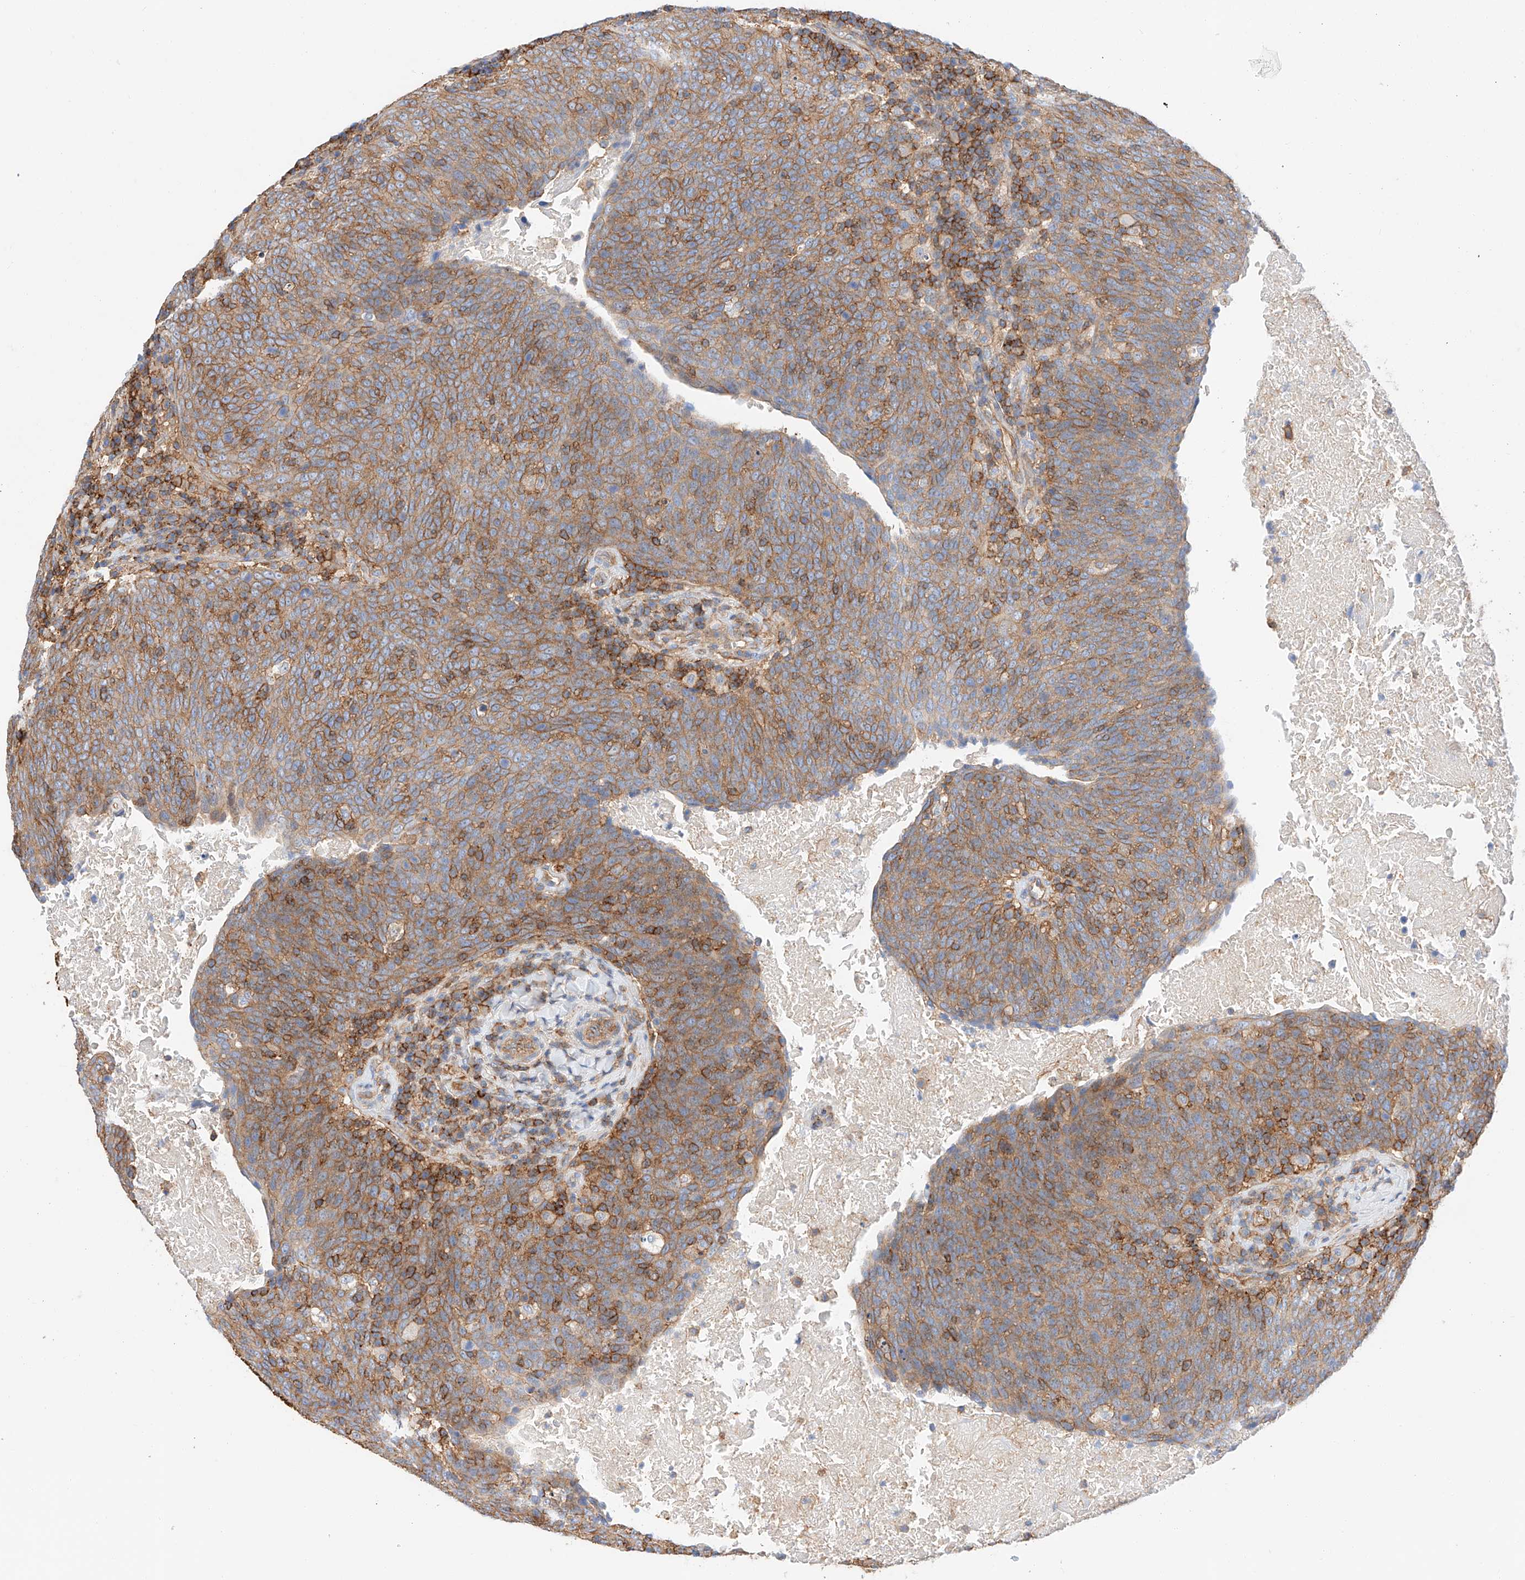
{"staining": {"intensity": "moderate", "quantity": ">75%", "location": "cytoplasmic/membranous"}, "tissue": "head and neck cancer", "cell_type": "Tumor cells", "image_type": "cancer", "snomed": [{"axis": "morphology", "description": "Squamous cell carcinoma, NOS"}, {"axis": "morphology", "description": "Squamous cell carcinoma, metastatic, NOS"}, {"axis": "topography", "description": "Lymph node"}, {"axis": "topography", "description": "Head-Neck"}], "caption": "There is medium levels of moderate cytoplasmic/membranous positivity in tumor cells of squamous cell carcinoma (head and neck), as demonstrated by immunohistochemical staining (brown color).", "gene": "HAUS4", "patient": {"sex": "male", "age": 62}}